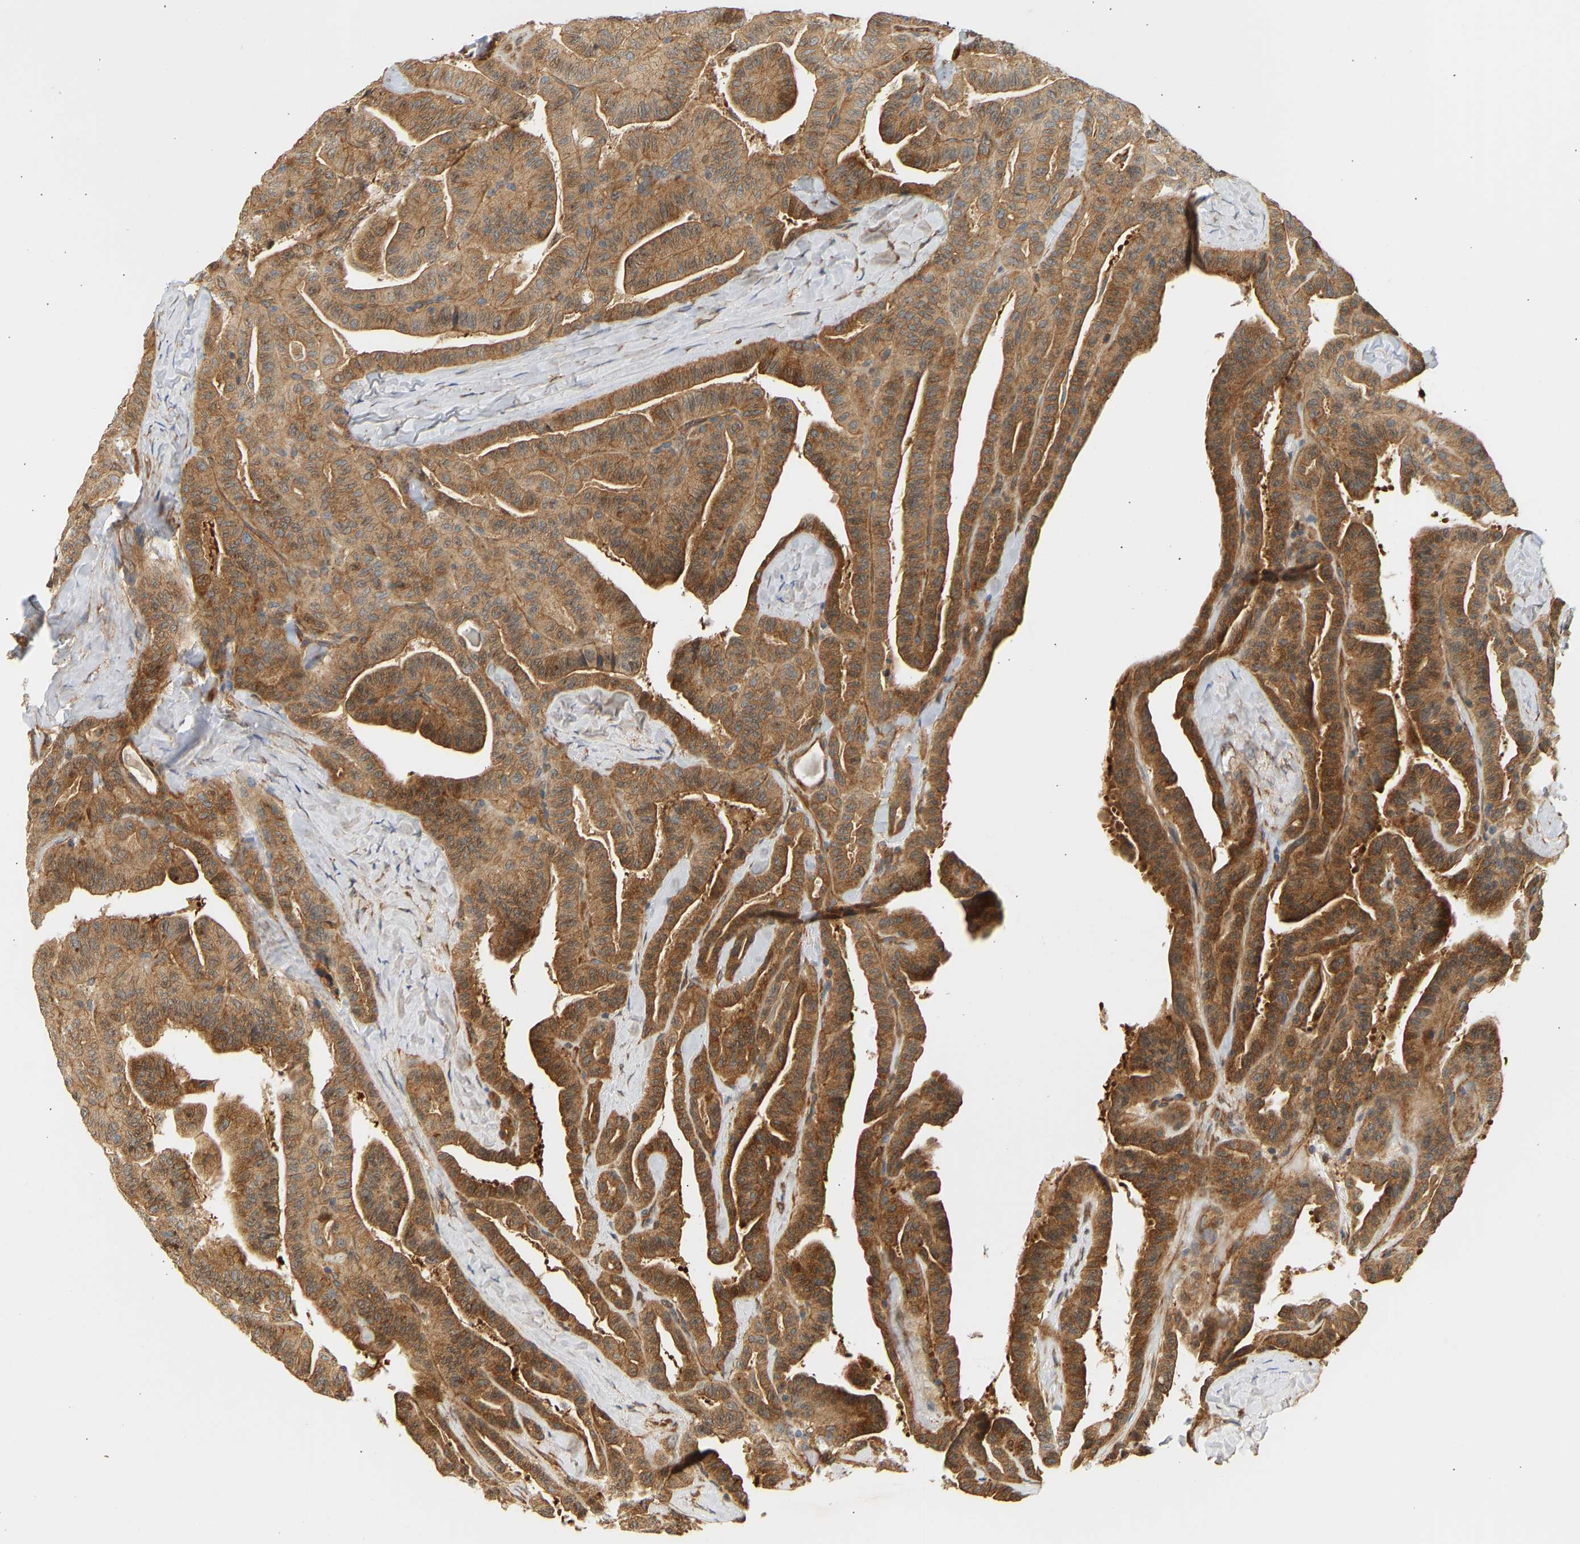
{"staining": {"intensity": "moderate", "quantity": ">75%", "location": "cytoplasmic/membranous"}, "tissue": "thyroid cancer", "cell_type": "Tumor cells", "image_type": "cancer", "snomed": [{"axis": "morphology", "description": "Papillary adenocarcinoma, NOS"}, {"axis": "topography", "description": "Thyroid gland"}], "caption": "Immunohistochemical staining of human thyroid cancer displays medium levels of moderate cytoplasmic/membranous protein staining in approximately >75% of tumor cells.", "gene": "CEP57", "patient": {"sex": "male", "age": 77}}